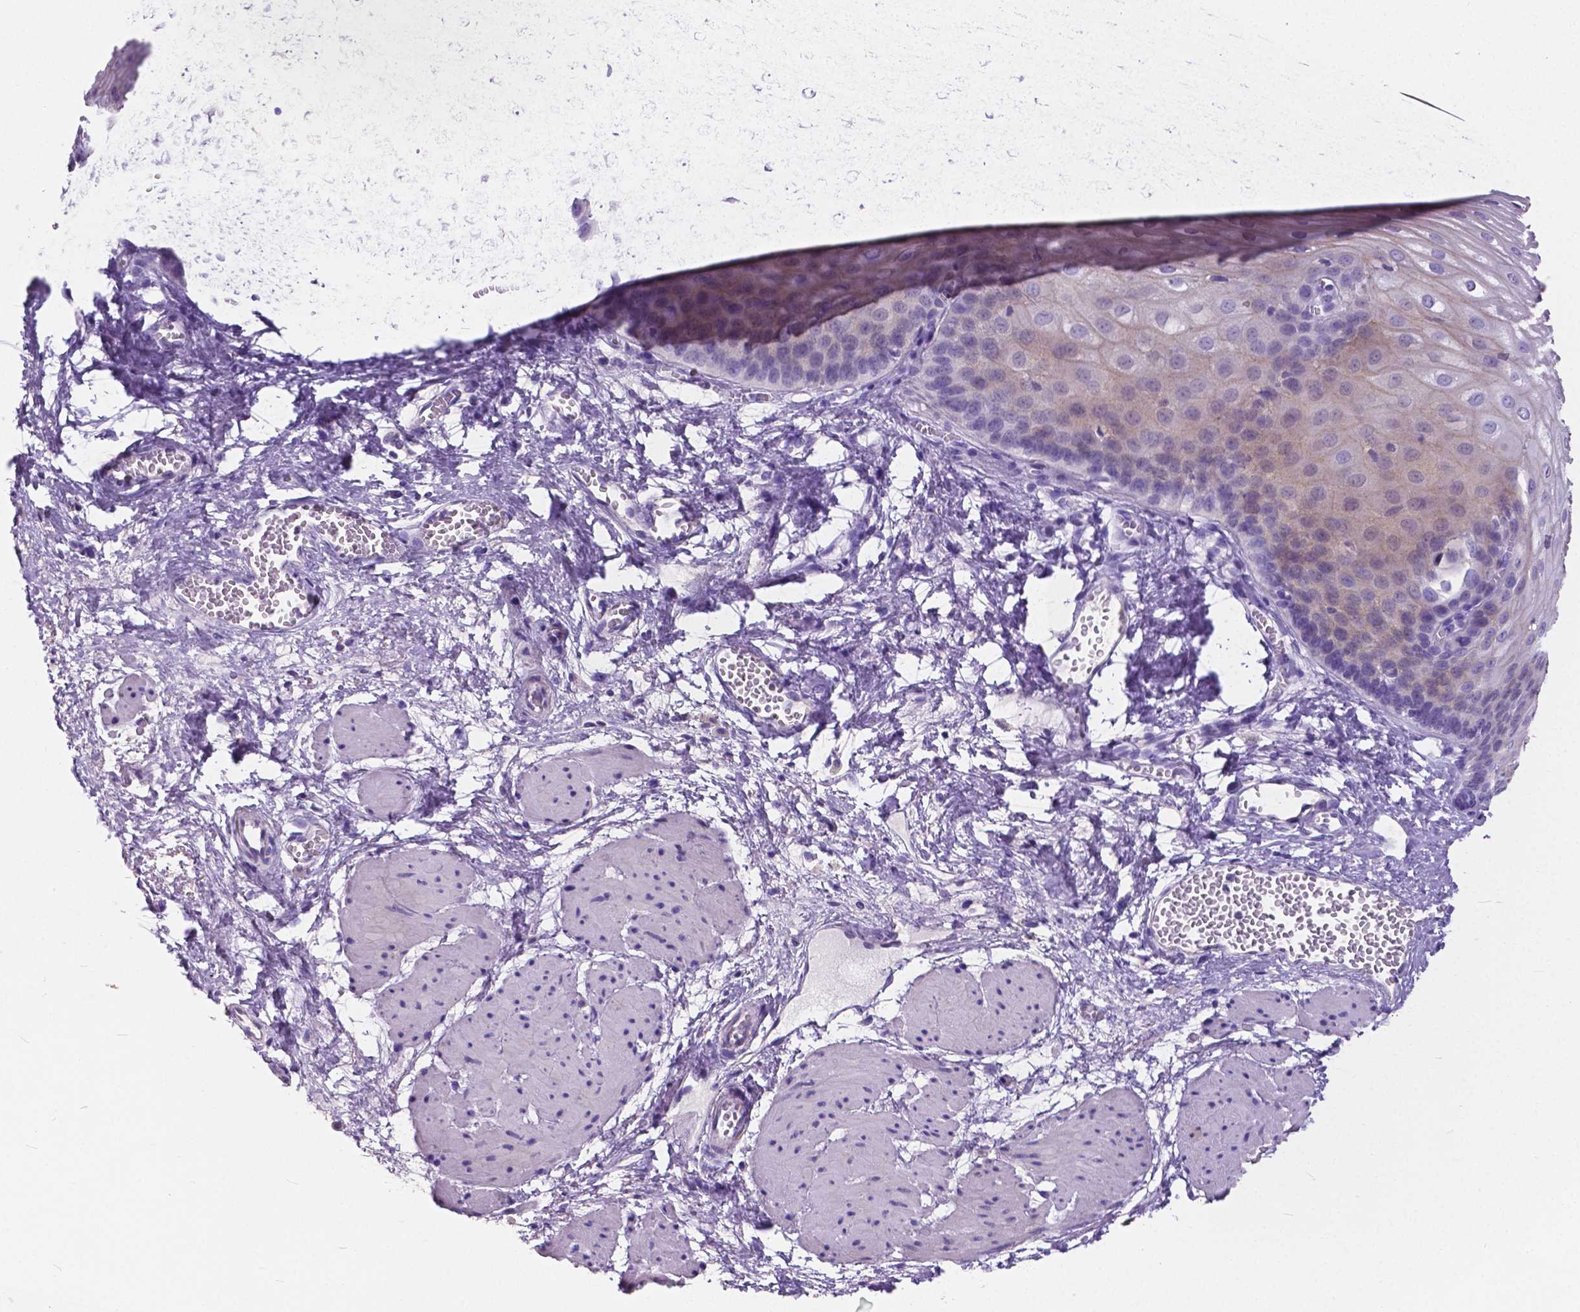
{"staining": {"intensity": "weak", "quantity": ">75%", "location": "cytoplasmic/membranous"}, "tissue": "esophagus", "cell_type": "Squamous epithelial cells", "image_type": "normal", "snomed": [{"axis": "morphology", "description": "Normal tissue, NOS"}, {"axis": "topography", "description": "Esophagus"}], "caption": "IHC (DAB (3,3'-diaminobenzidine)) staining of benign human esophagus reveals weak cytoplasmic/membranous protein expression in about >75% of squamous epithelial cells.", "gene": "OCLN", "patient": {"sex": "male", "age": 62}}